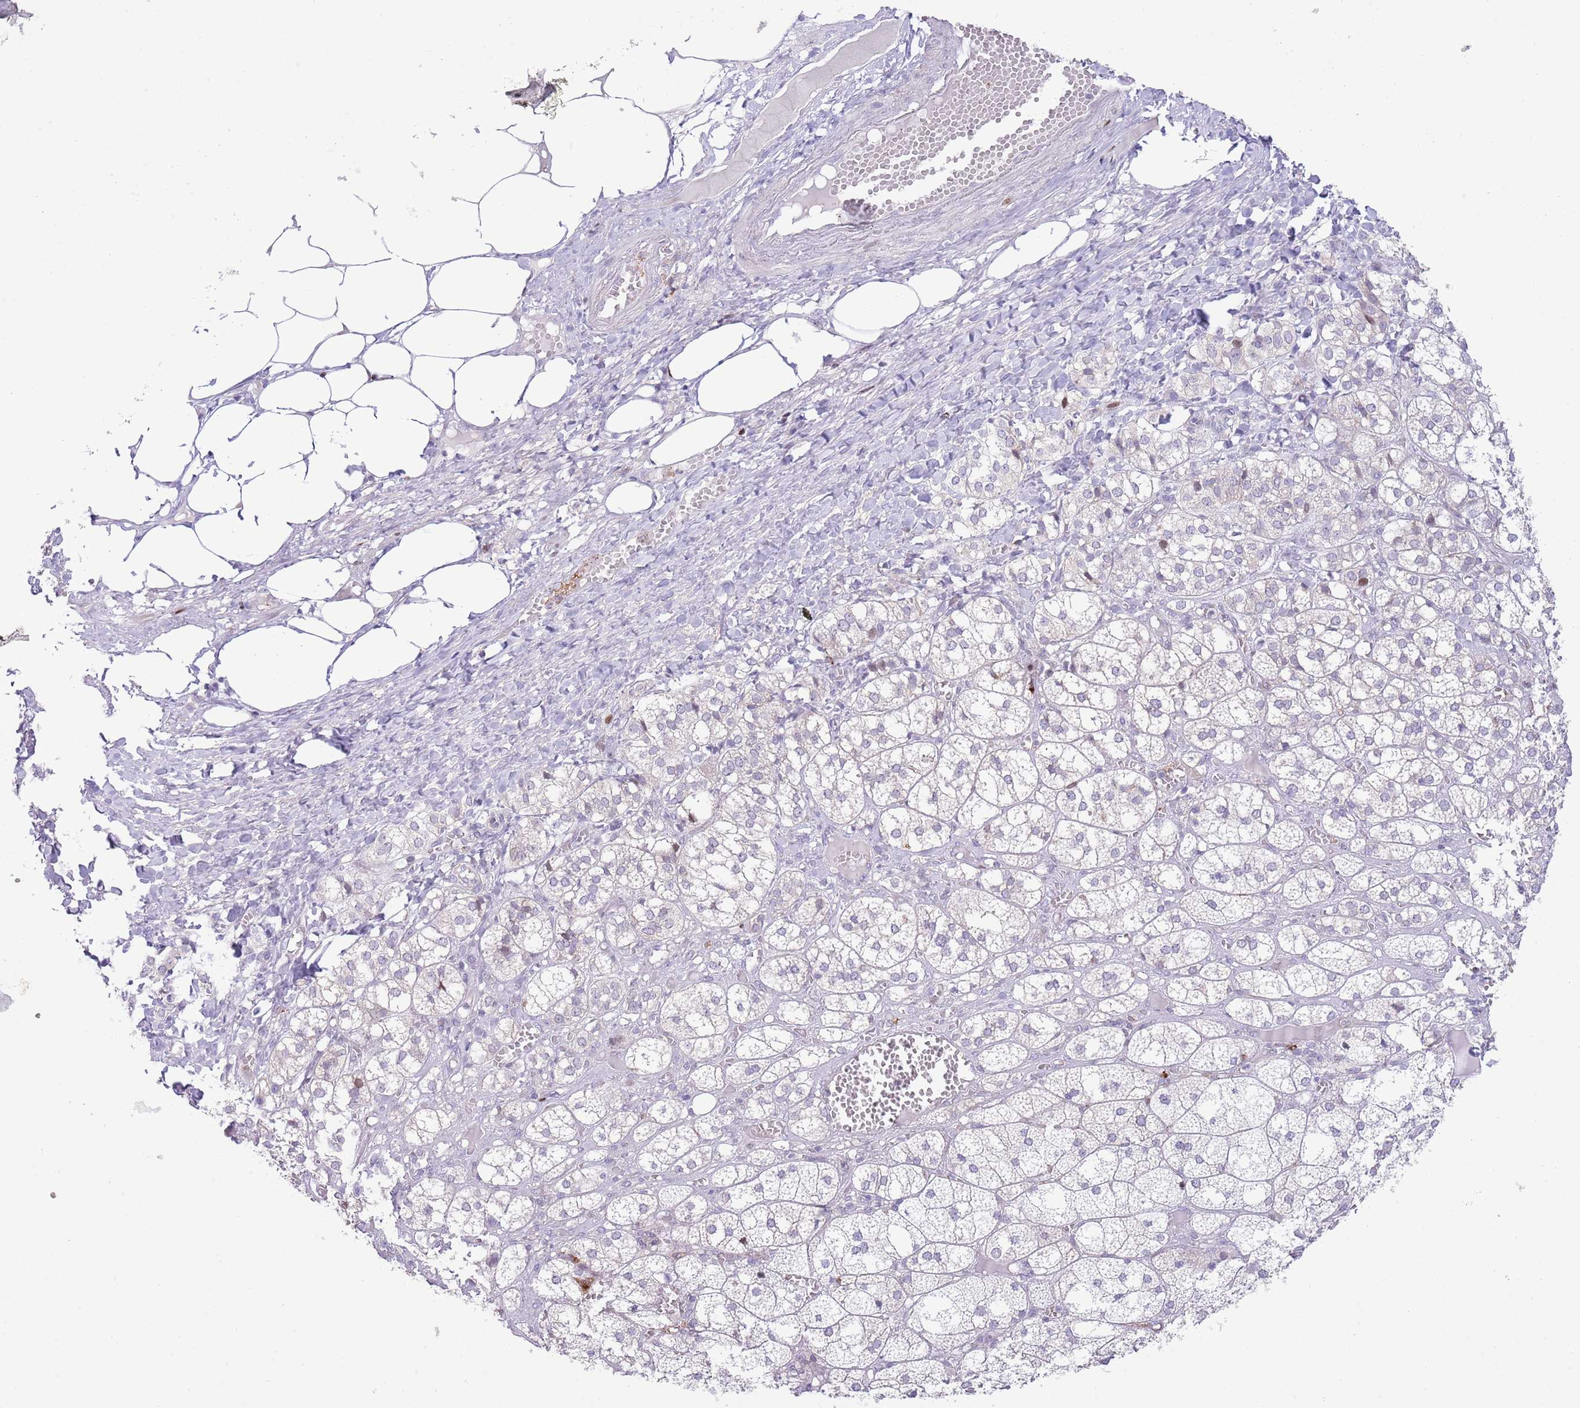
{"staining": {"intensity": "weak", "quantity": "<25%", "location": "cytoplasmic/membranous"}, "tissue": "adrenal gland", "cell_type": "Glandular cells", "image_type": "normal", "snomed": [{"axis": "morphology", "description": "Normal tissue, NOS"}, {"axis": "topography", "description": "Adrenal gland"}], "caption": "Human adrenal gland stained for a protein using immunohistochemistry (IHC) exhibits no staining in glandular cells.", "gene": "ANO8", "patient": {"sex": "female", "age": 61}}